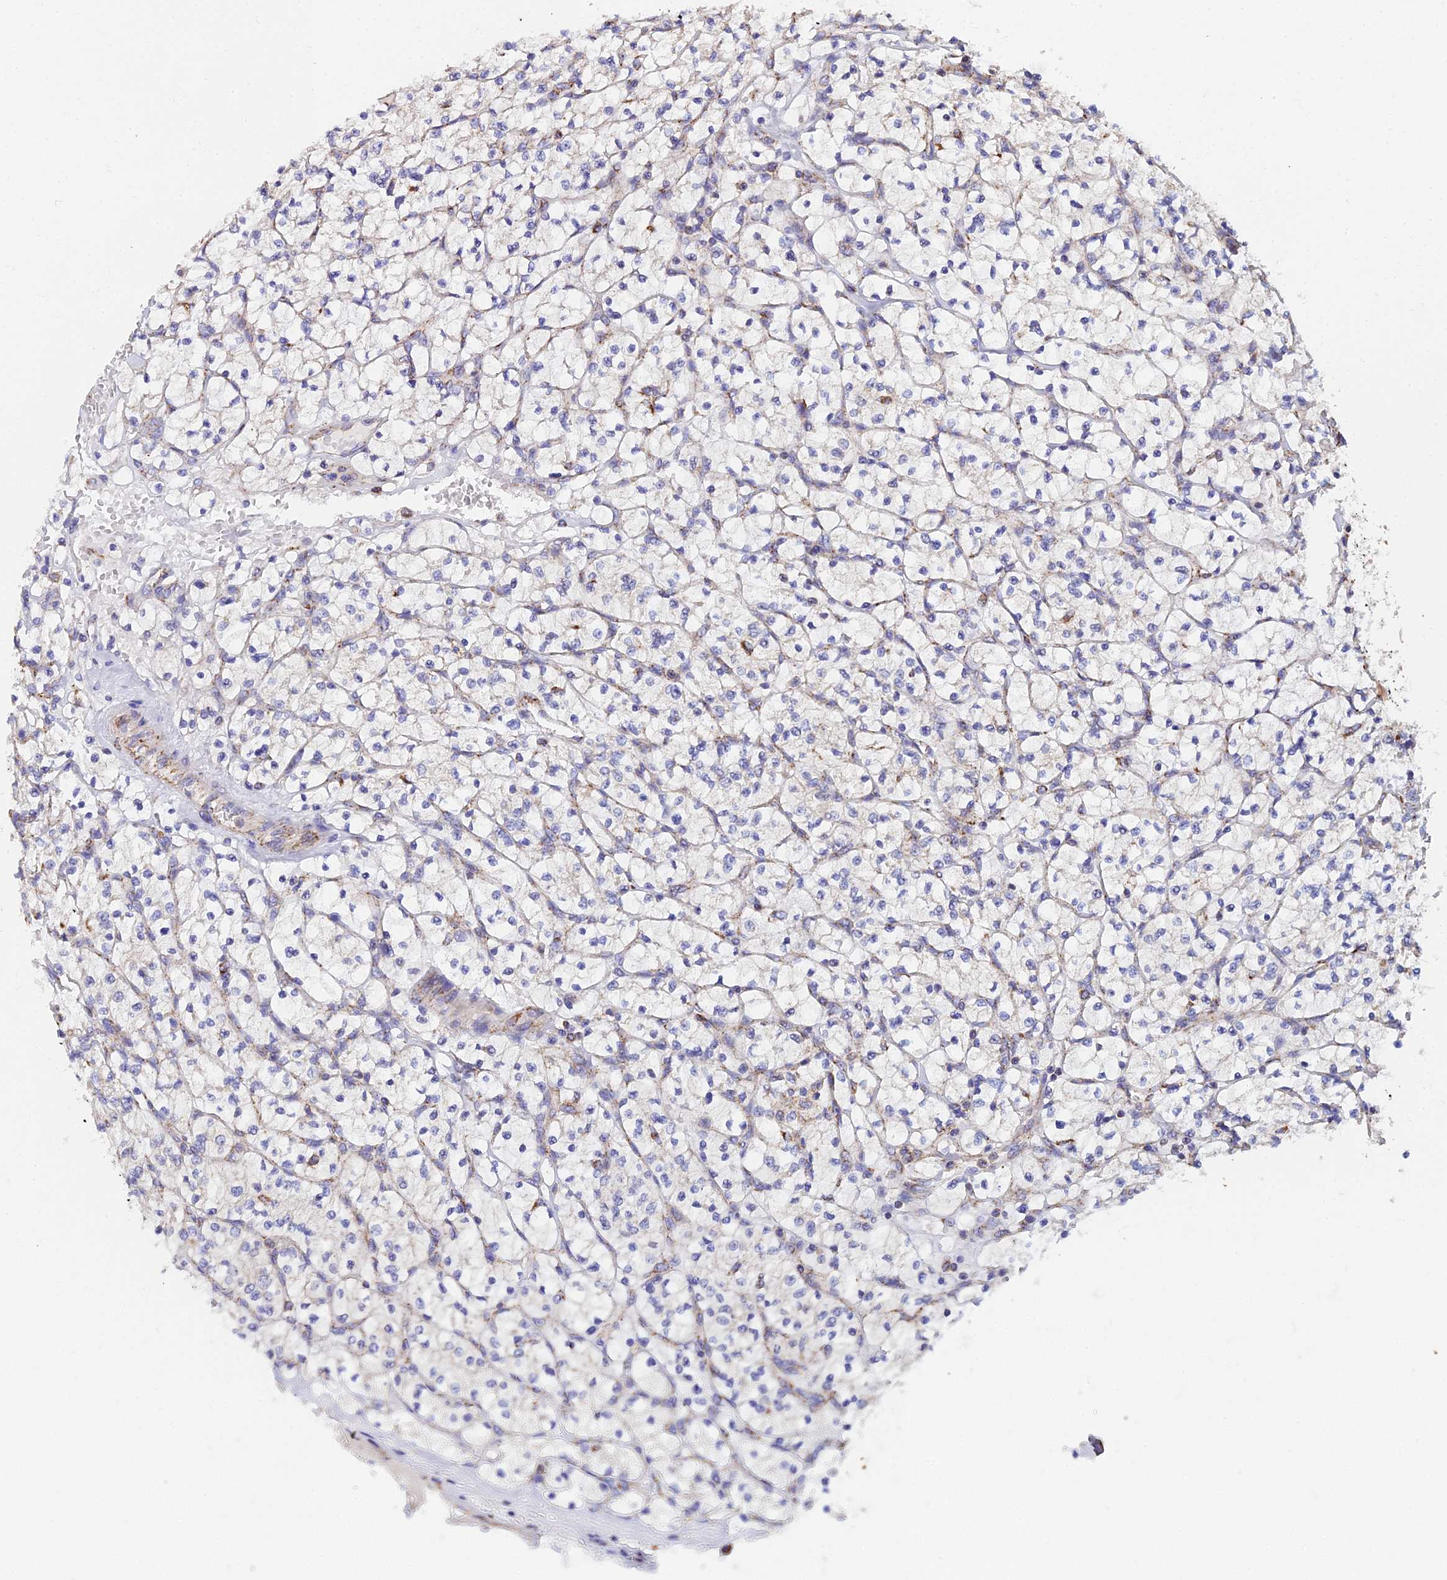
{"staining": {"intensity": "negative", "quantity": "none", "location": "none"}, "tissue": "renal cancer", "cell_type": "Tumor cells", "image_type": "cancer", "snomed": [{"axis": "morphology", "description": "Adenocarcinoma, NOS"}, {"axis": "topography", "description": "Kidney"}], "caption": "Immunohistochemistry (IHC) photomicrograph of renal adenocarcinoma stained for a protein (brown), which reveals no expression in tumor cells.", "gene": "NIPSNAP3A", "patient": {"sex": "female", "age": 64}}